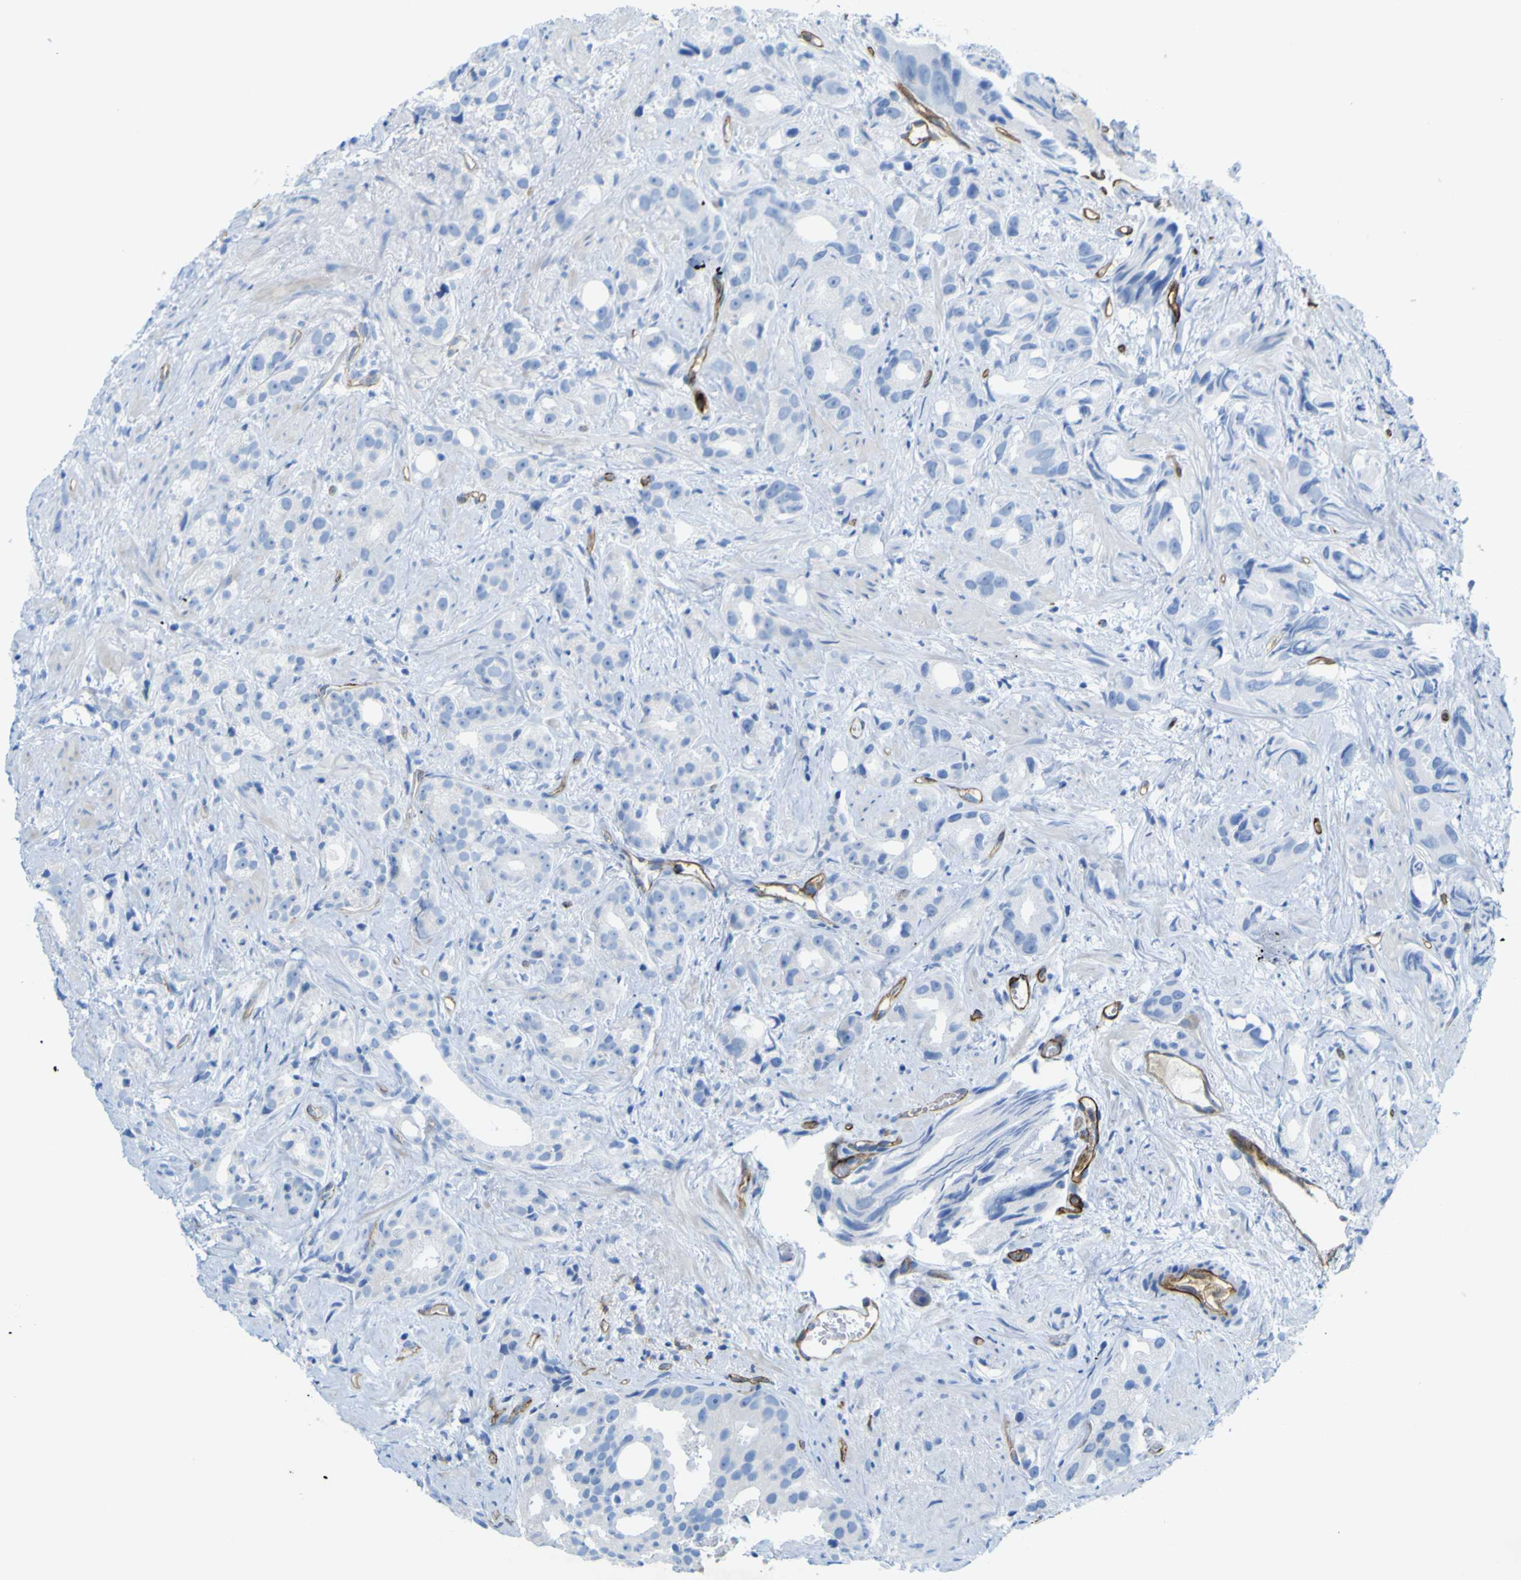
{"staining": {"intensity": "negative", "quantity": "none", "location": "none"}, "tissue": "prostate cancer", "cell_type": "Tumor cells", "image_type": "cancer", "snomed": [{"axis": "morphology", "description": "Adenocarcinoma, Low grade"}, {"axis": "topography", "description": "Prostate"}], "caption": "High magnification brightfield microscopy of prostate adenocarcinoma (low-grade) stained with DAB (brown) and counterstained with hematoxylin (blue): tumor cells show no significant positivity. (DAB IHC visualized using brightfield microscopy, high magnification).", "gene": "CD93", "patient": {"sex": "male", "age": 89}}